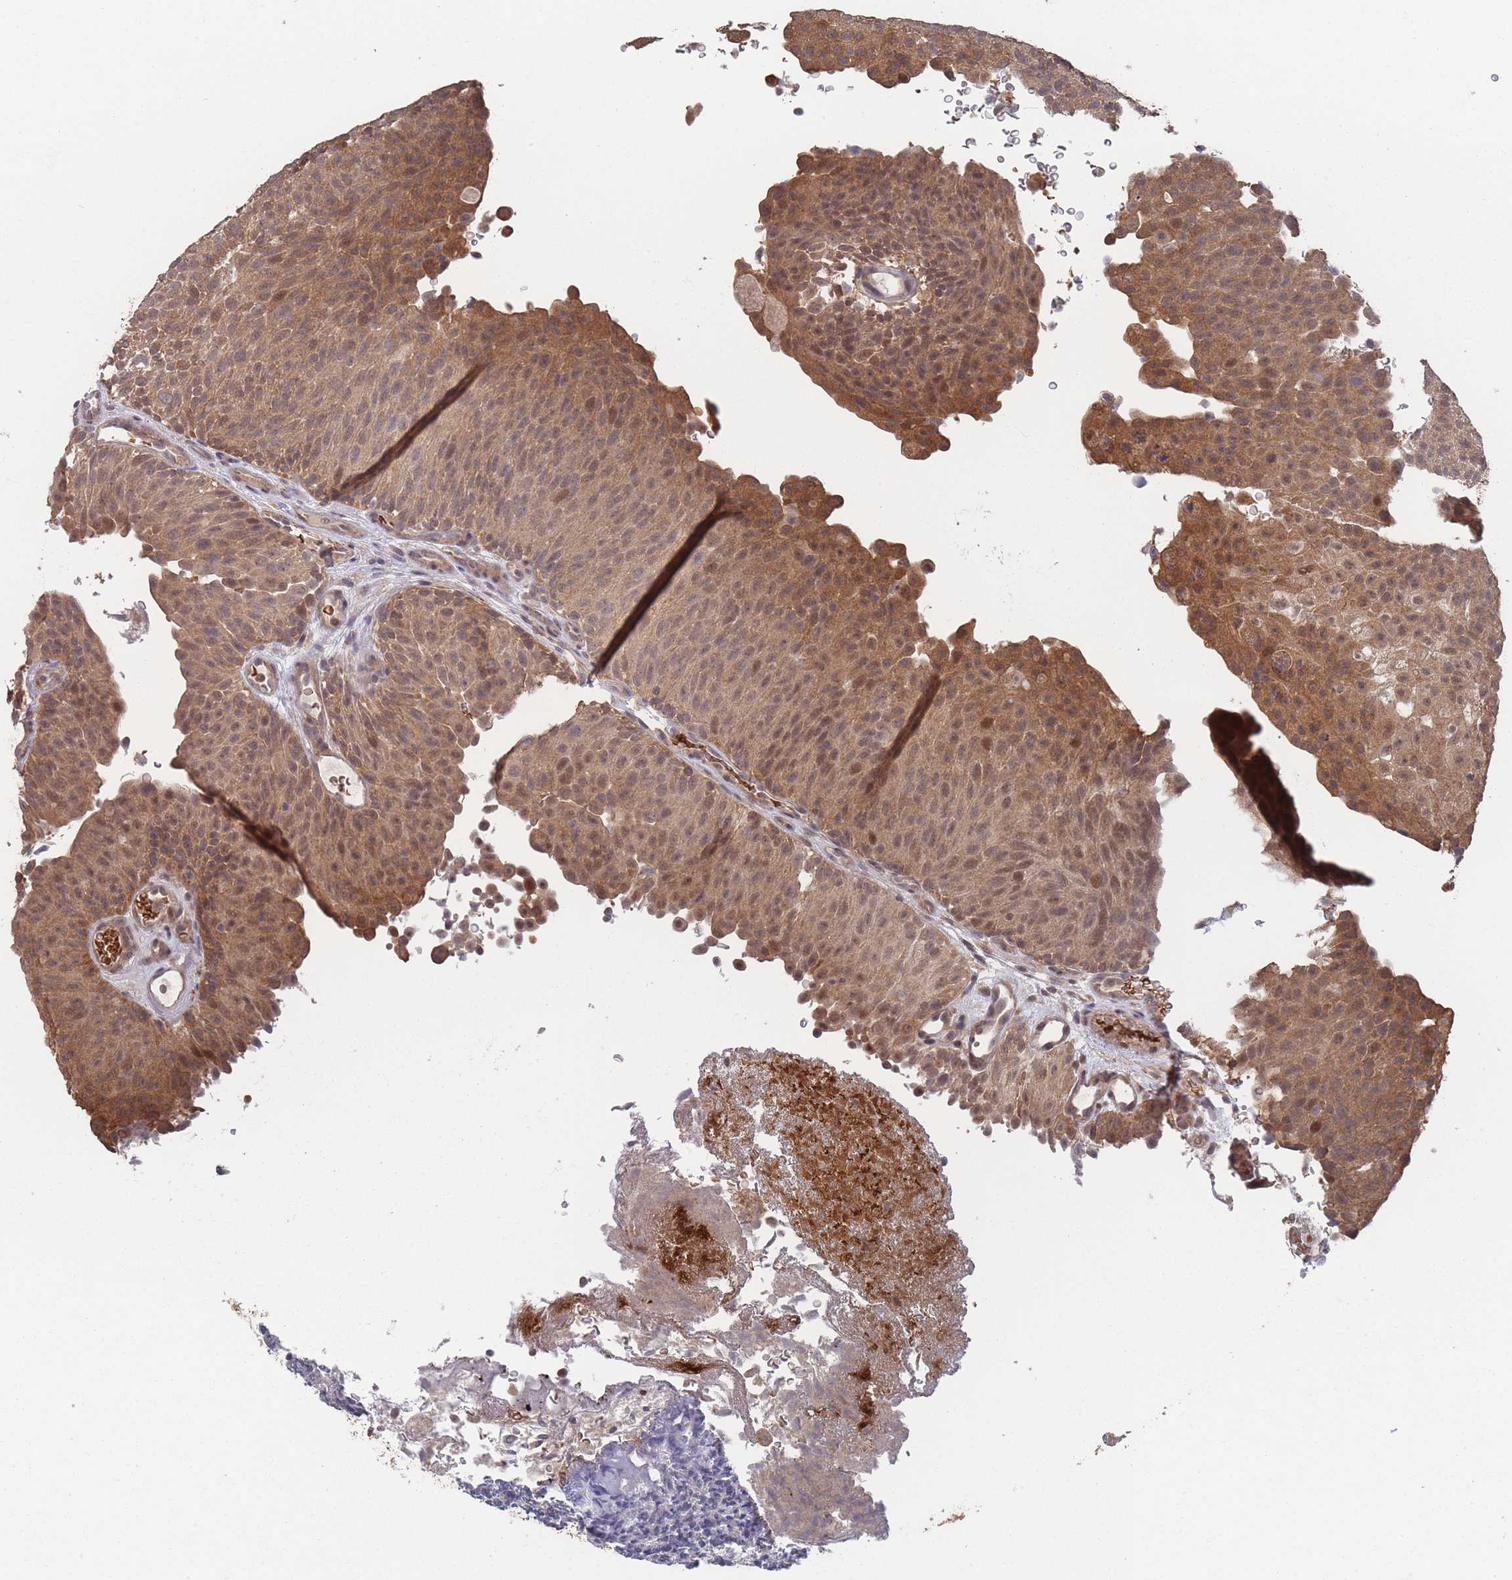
{"staining": {"intensity": "moderate", "quantity": ">75%", "location": "cytoplasmic/membranous,nuclear"}, "tissue": "urothelial cancer", "cell_type": "Tumor cells", "image_type": "cancer", "snomed": [{"axis": "morphology", "description": "Urothelial carcinoma, Low grade"}, {"axis": "topography", "description": "Urinary bladder"}], "caption": "Low-grade urothelial carcinoma tissue demonstrates moderate cytoplasmic/membranous and nuclear expression in about >75% of tumor cells", "gene": "SF3B1", "patient": {"sex": "male", "age": 78}}